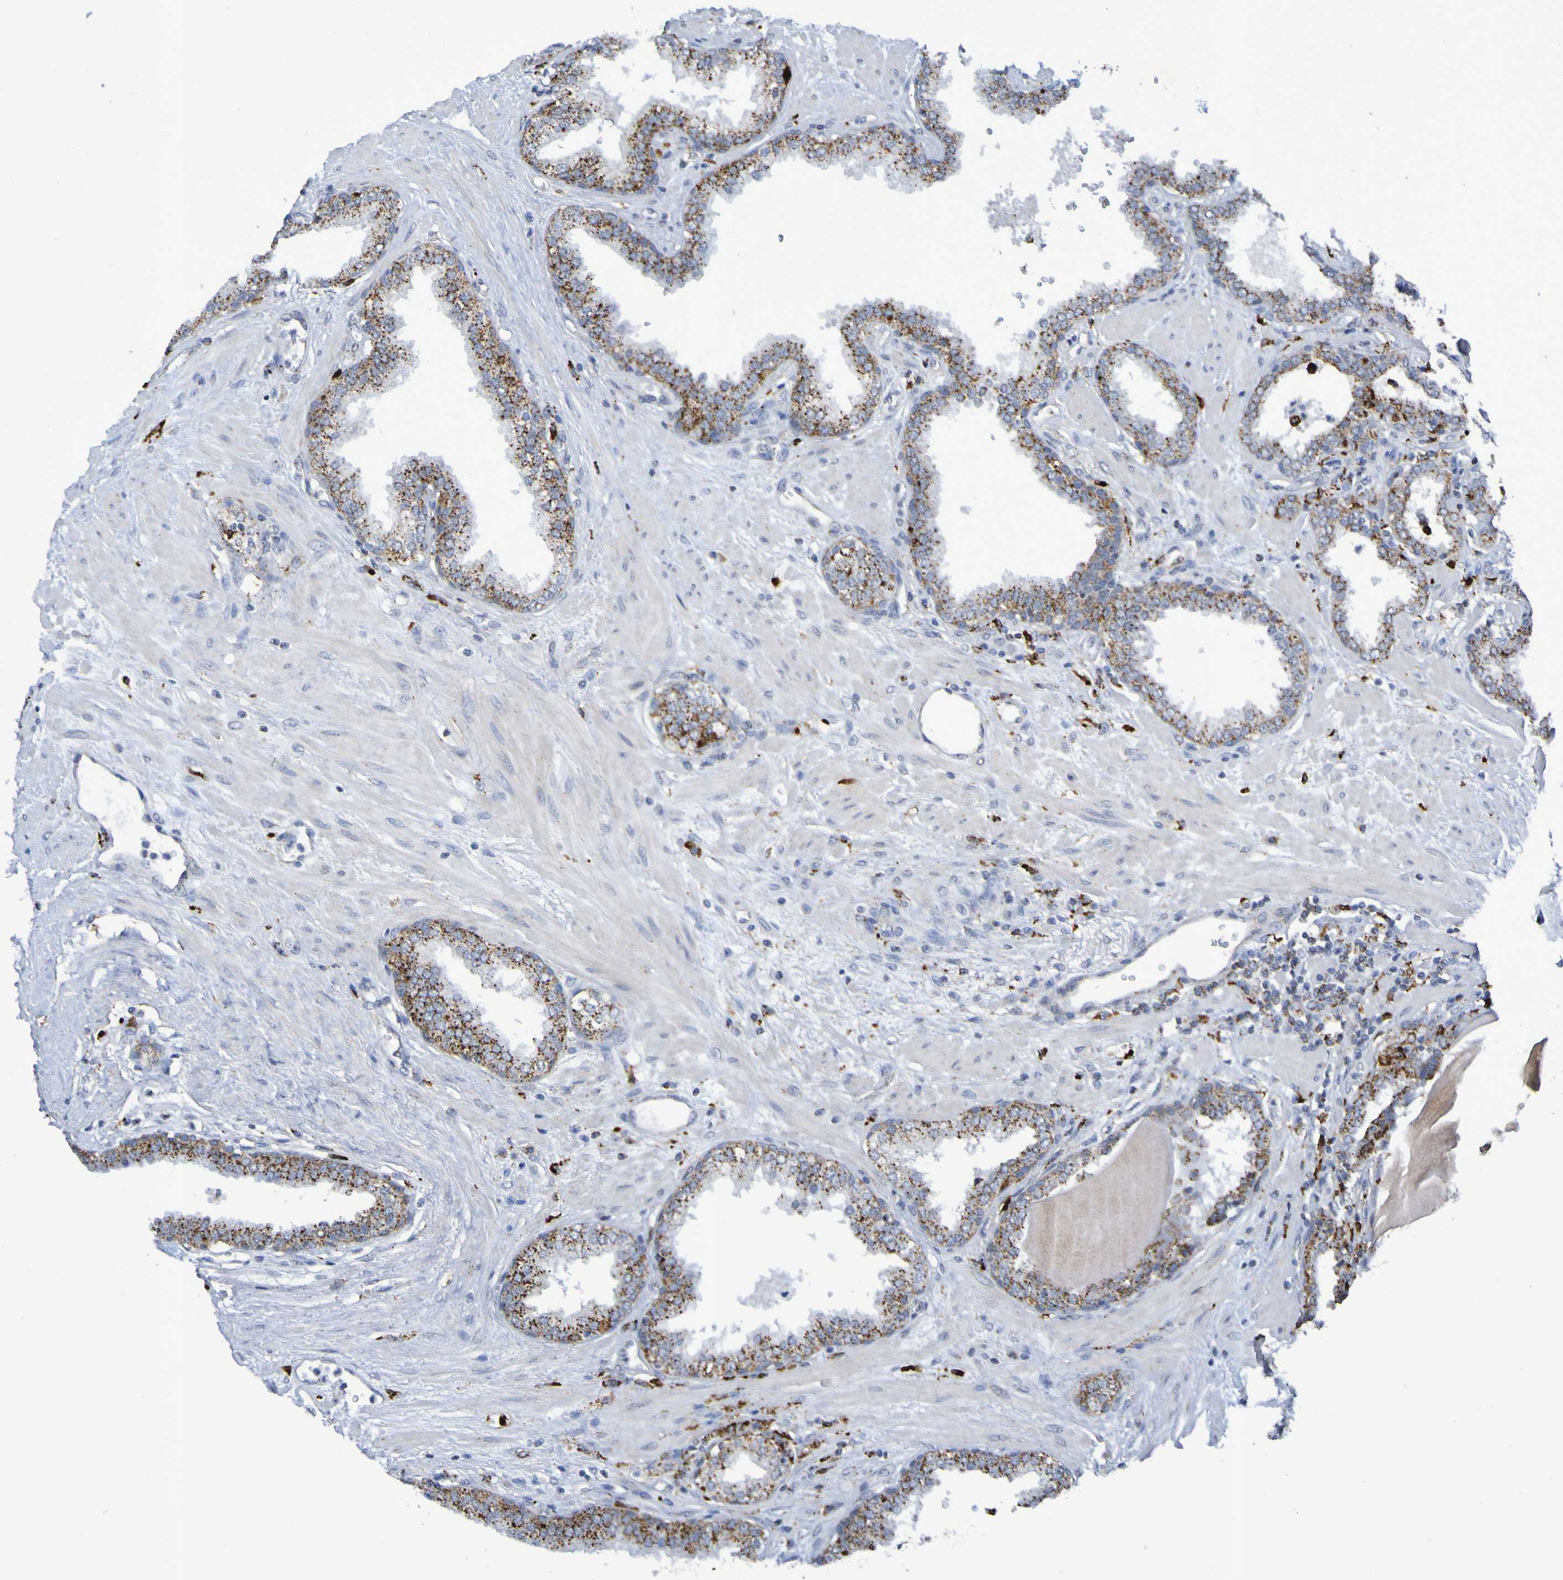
{"staining": {"intensity": "strong", "quantity": ">75%", "location": "cytoplasmic/membranous"}, "tissue": "prostate", "cell_type": "Glandular cells", "image_type": "normal", "snomed": [{"axis": "morphology", "description": "Normal tissue, NOS"}, {"axis": "topography", "description": "Prostate"}], "caption": "Immunohistochemistry (IHC) photomicrograph of unremarkable prostate: human prostate stained using immunohistochemistry (IHC) displays high levels of strong protein expression localized specifically in the cytoplasmic/membranous of glandular cells, appearing as a cytoplasmic/membranous brown color.", "gene": "TPH1", "patient": {"sex": "male", "age": 51}}